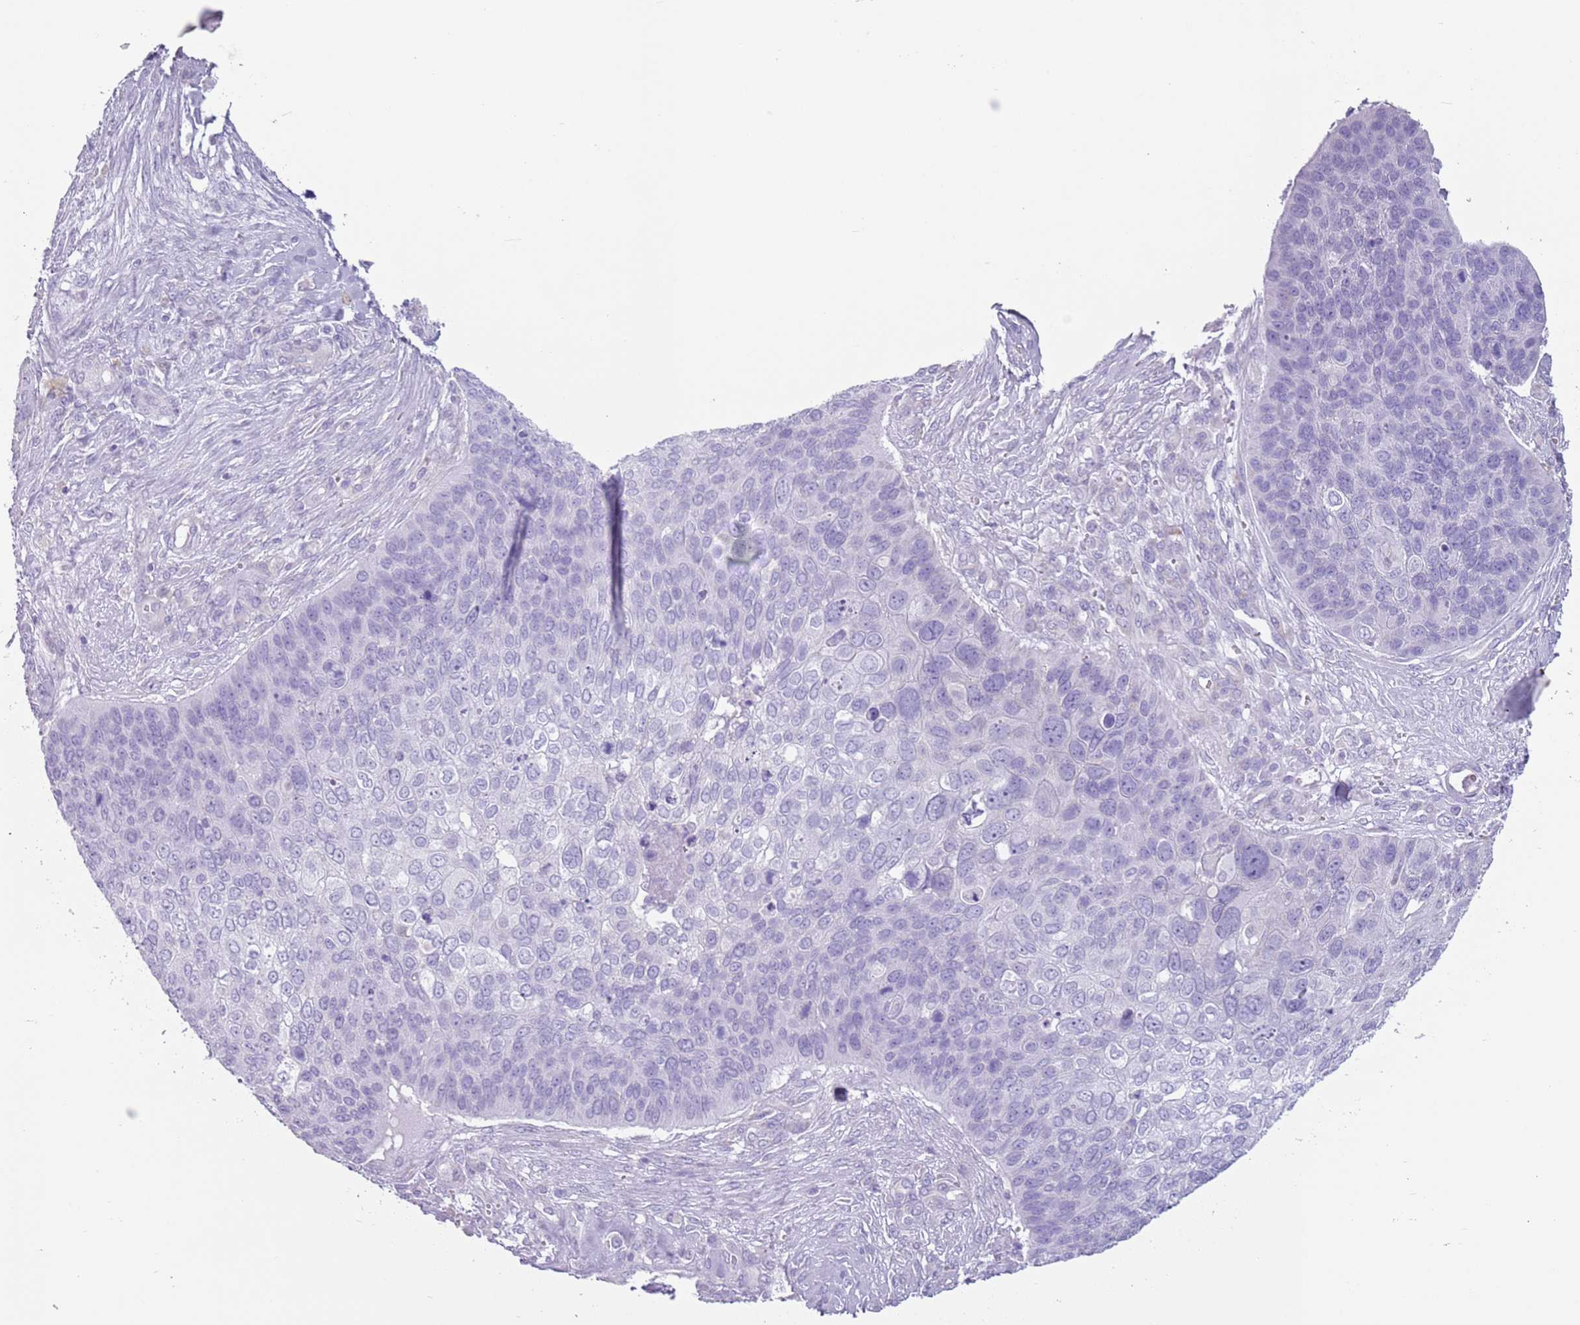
{"staining": {"intensity": "negative", "quantity": "none", "location": "none"}, "tissue": "skin cancer", "cell_type": "Tumor cells", "image_type": "cancer", "snomed": [{"axis": "morphology", "description": "Basal cell carcinoma"}, {"axis": "topography", "description": "Skin"}], "caption": "DAB (3,3'-diaminobenzidine) immunohistochemical staining of human skin basal cell carcinoma reveals no significant staining in tumor cells.", "gene": "HYOU1", "patient": {"sex": "female", "age": 74}}